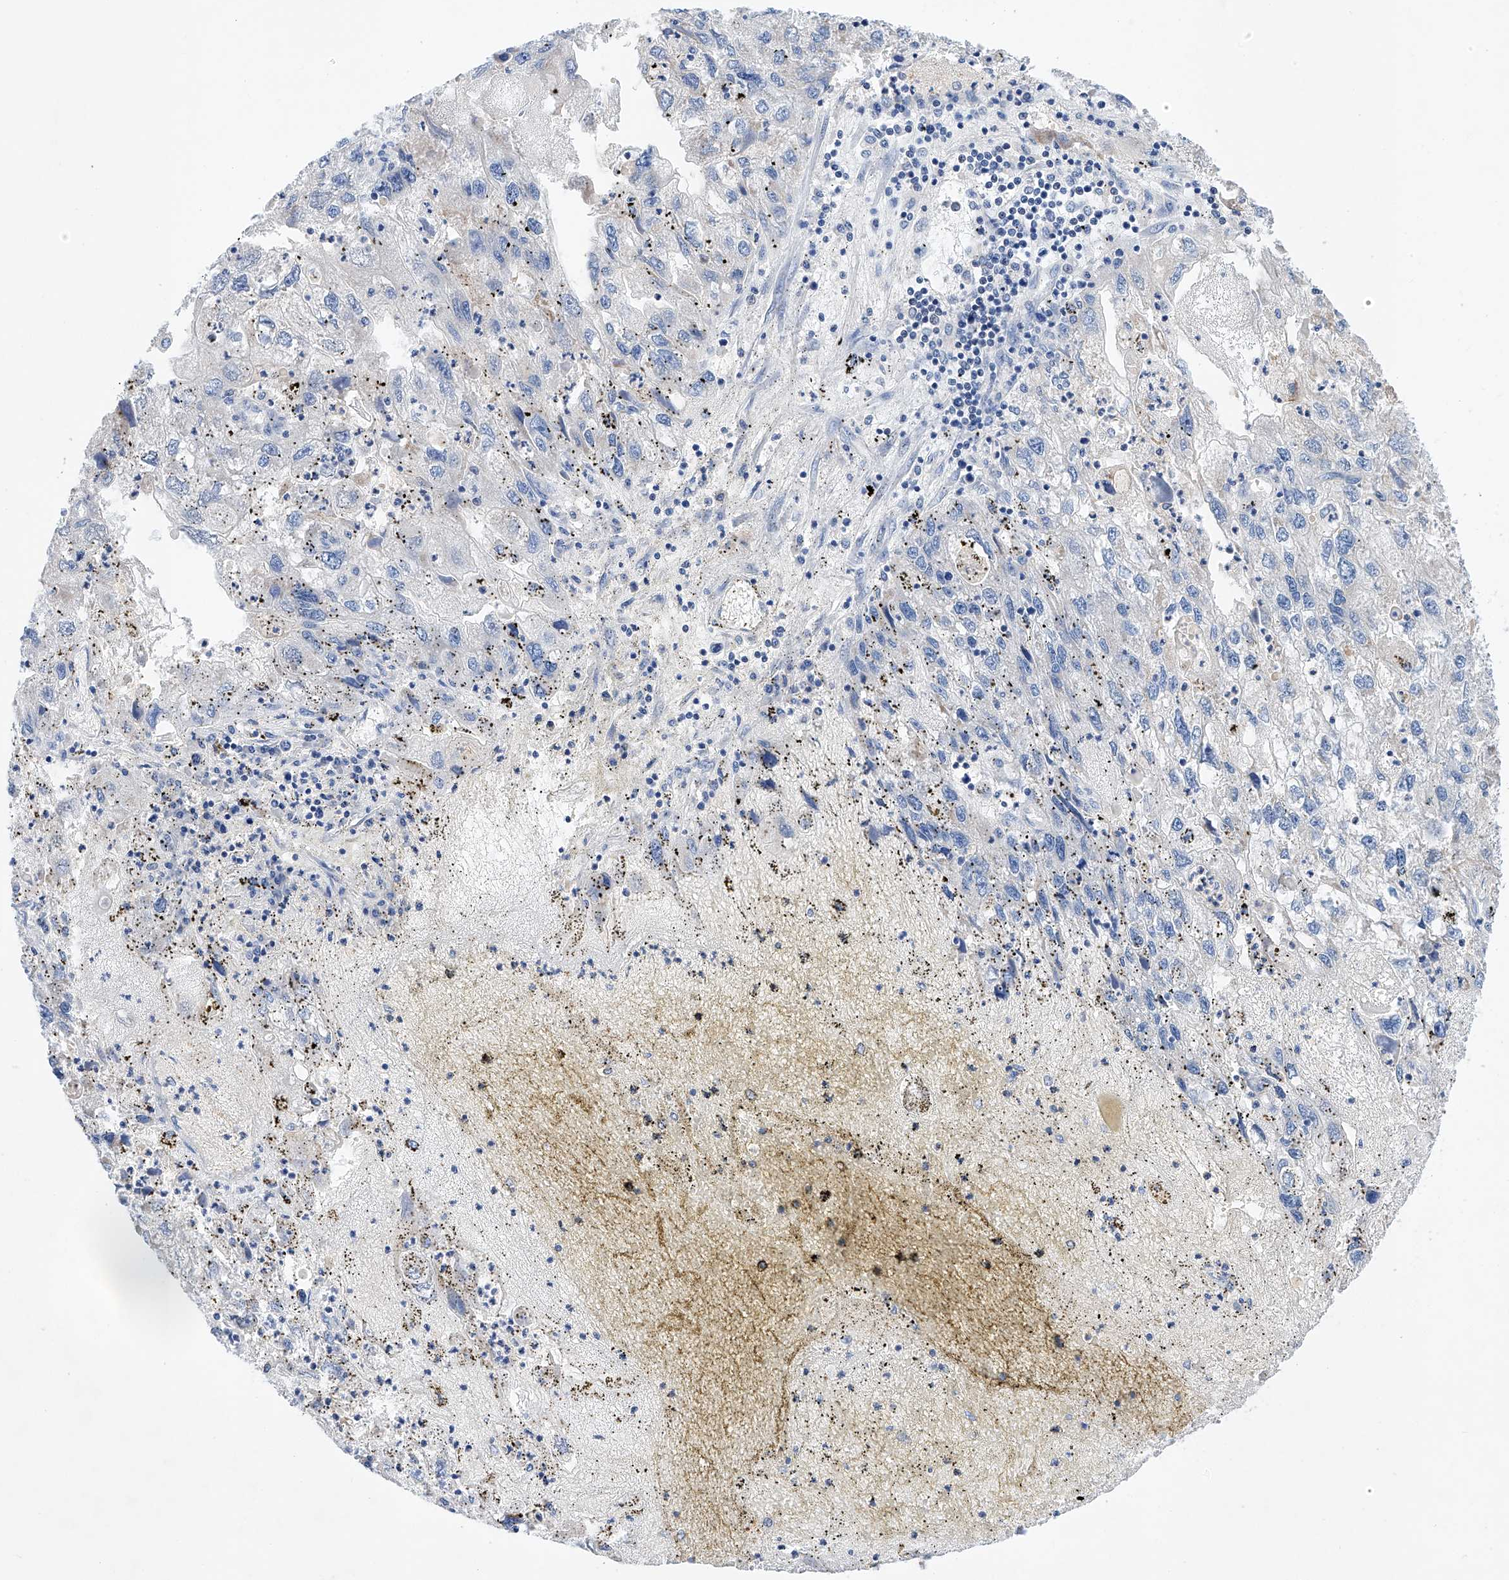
{"staining": {"intensity": "negative", "quantity": "none", "location": "none"}, "tissue": "endometrial cancer", "cell_type": "Tumor cells", "image_type": "cancer", "snomed": [{"axis": "morphology", "description": "Adenocarcinoma, NOS"}, {"axis": "topography", "description": "Endometrium"}], "caption": "Photomicrograph shows no protein positivity in tumor cells of endometrial adenocarcinoma tissue. (Stains: DAB (3,3'-diaminobenzidine) immunohistochemistry (IHC) with hematoxylin counter stain, Microscopy: brightfield microscopy at high magnification).", "gene": "C6orf118", "patient": {"sex": "female", "age": 49}}